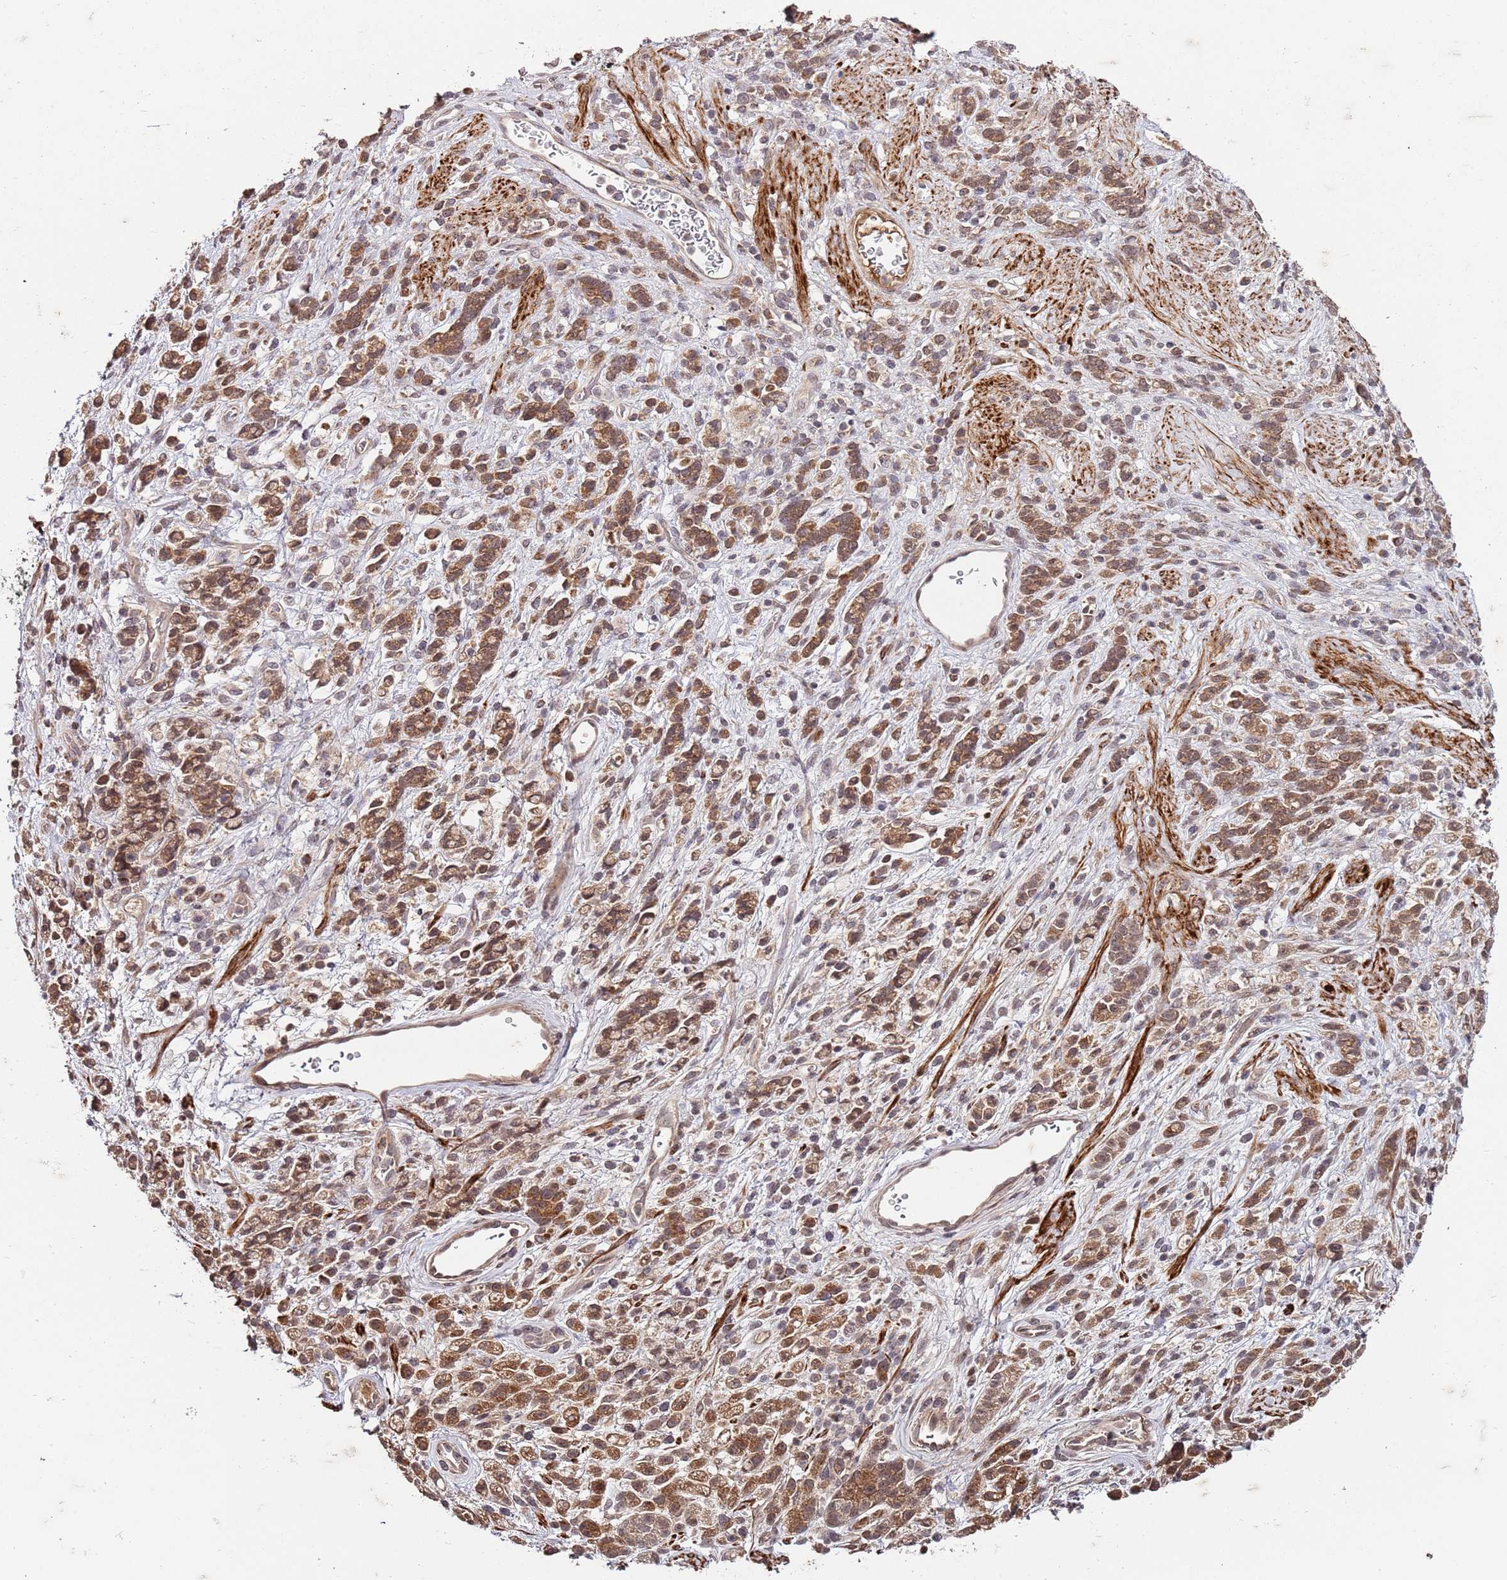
{"staining": {"intensity": "moderate", "quantity": ">75%", "location": "cytoplasmic/membranous"}, "tissue": "stomach cancer", "cell_type": "Tumor cells", "image_type": "cancer", "snomed": [{"axis": "morphology", "description": "Adenocarcinoma, NOS"}, {"axis": "topography", "description": "Stomach"}], "caption": "Adenocarcinoma (stomach) stained for a protein demonstrates moderate cytoplasmic/membranous positivity in tumor cells.", "gene": "LIN37", "patient": {"sex": "female", "age": 60}}